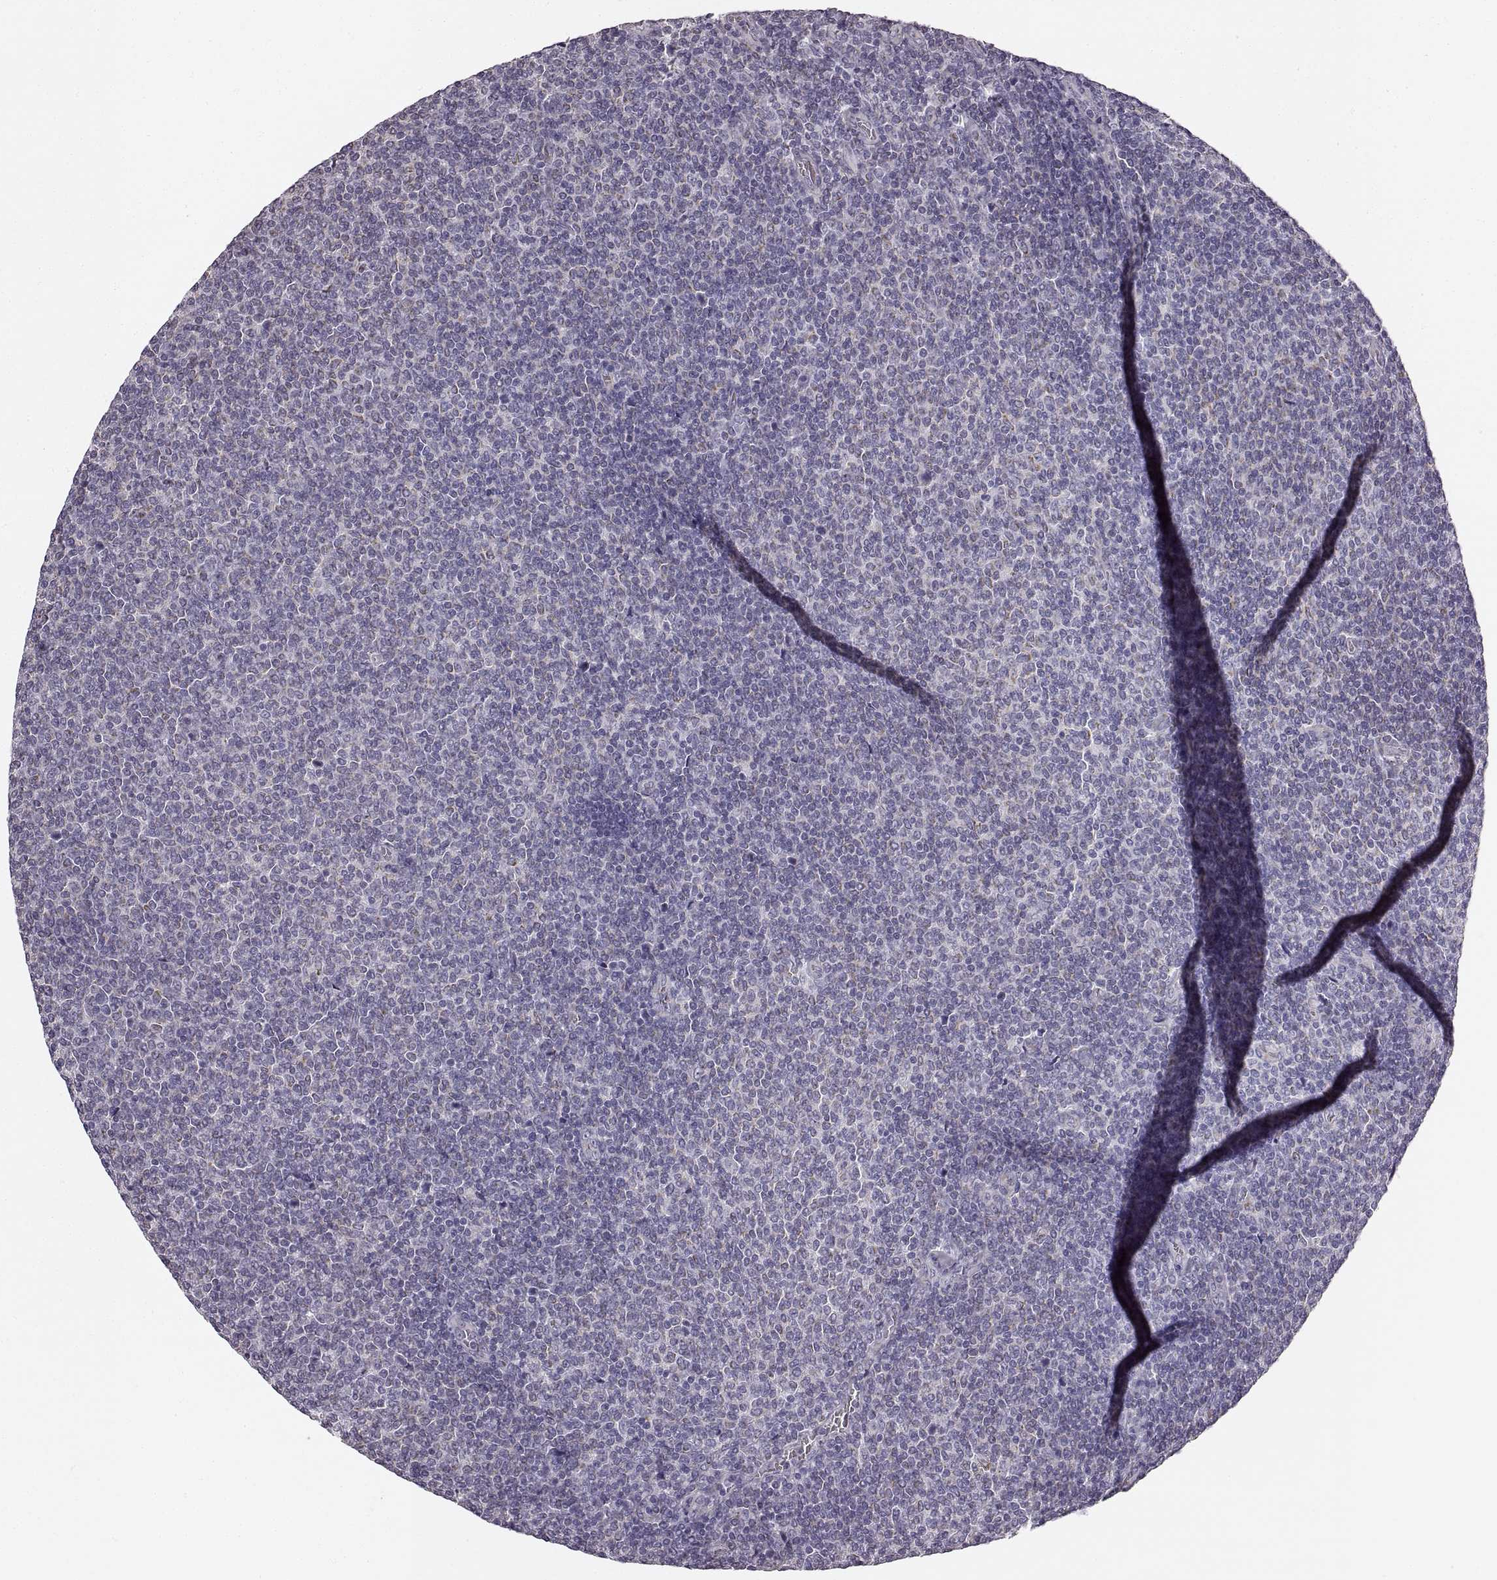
{"staining": {"intensity": "negative", "quantity": "none", "location": "none"}, "tissue": "lymphoma", "cell_type": "Tumor cells", "image_type": "cancer", "snomed": [{"axis": "morphology", "description": "Malignant lymphoma, non-Hodgkin's type, Low grade"}, {"axis": "topography", "description": "Lymph node"}], "caption": "There is no significant staining in tumor cells of lymphoma.", "gene": "RDH13", "patient": {"sex": "male", "age": 52}}